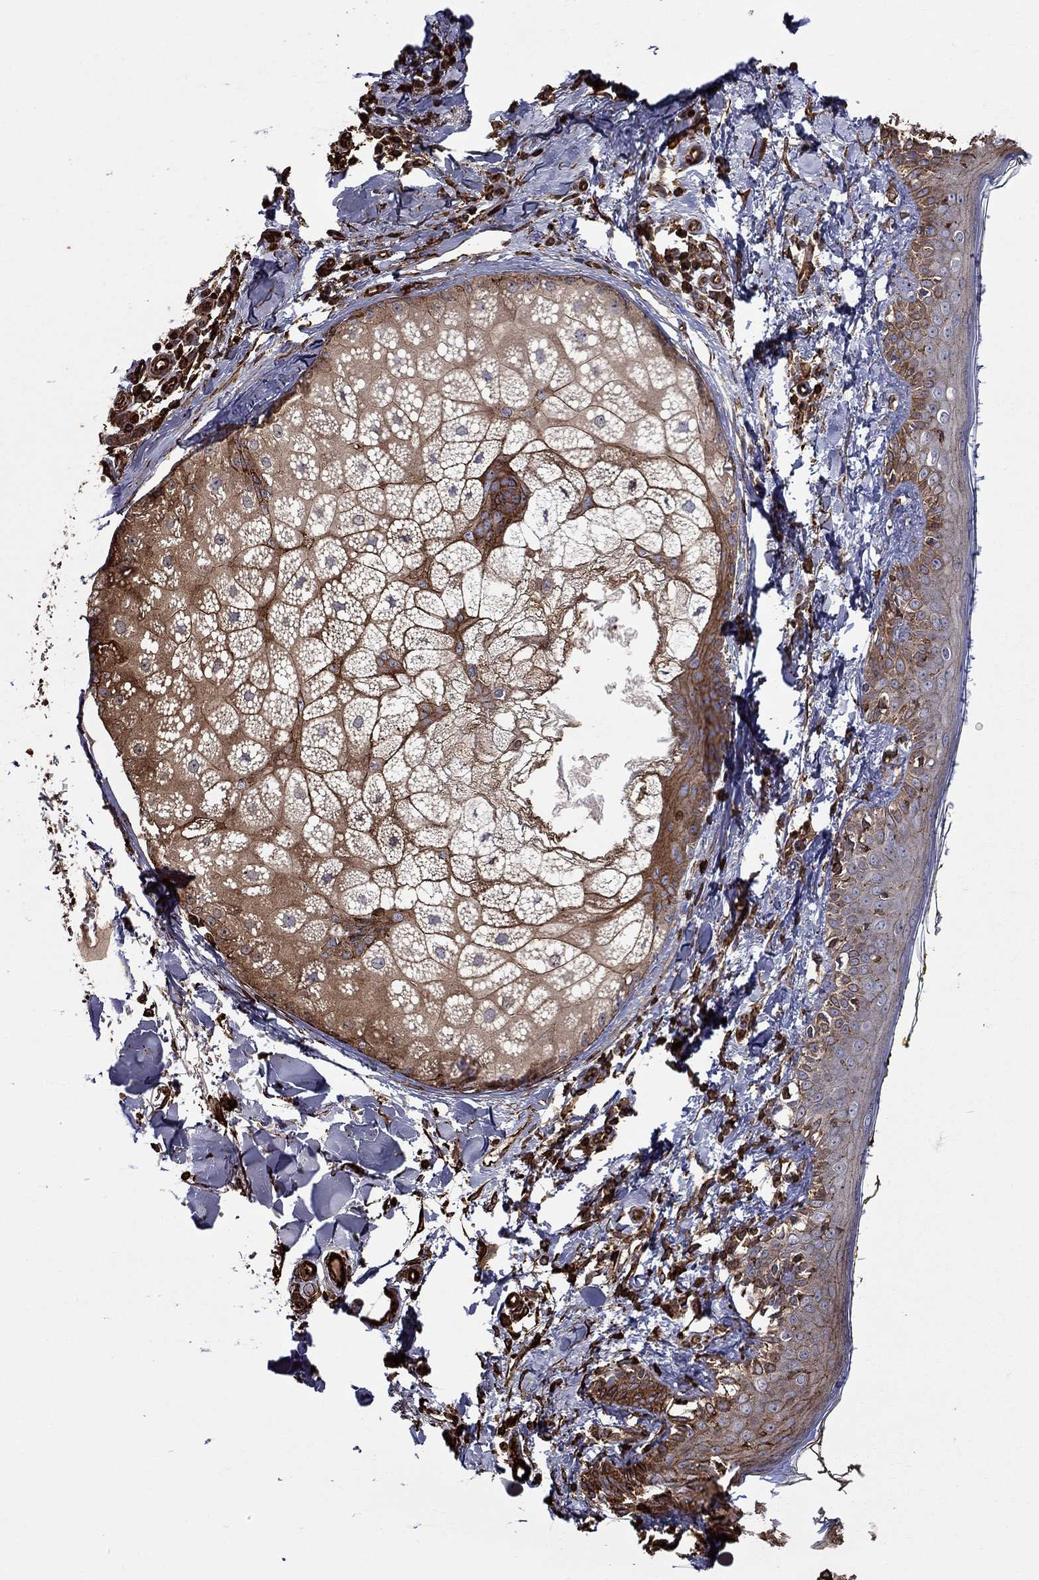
{"staining": {"intensity": "strong", "quantity": "<25%", "location": "cytoplasmic/membranous"}, "tissue": "skin", "cell_type": "Fibroblasts", "image_type": "normal", "snomed": [{"axis": "morphology", "description": "Normal tissue, NOS"}, {"axis": "topography", "description": "Skin"}], "caption": "Protein staining of unremarkable skin displays strong cytoplasmic/membranous expression in about <25% of fibroblasts.", "gene": "NPHP1", "patient": {"sex": "male", "age": 76}}